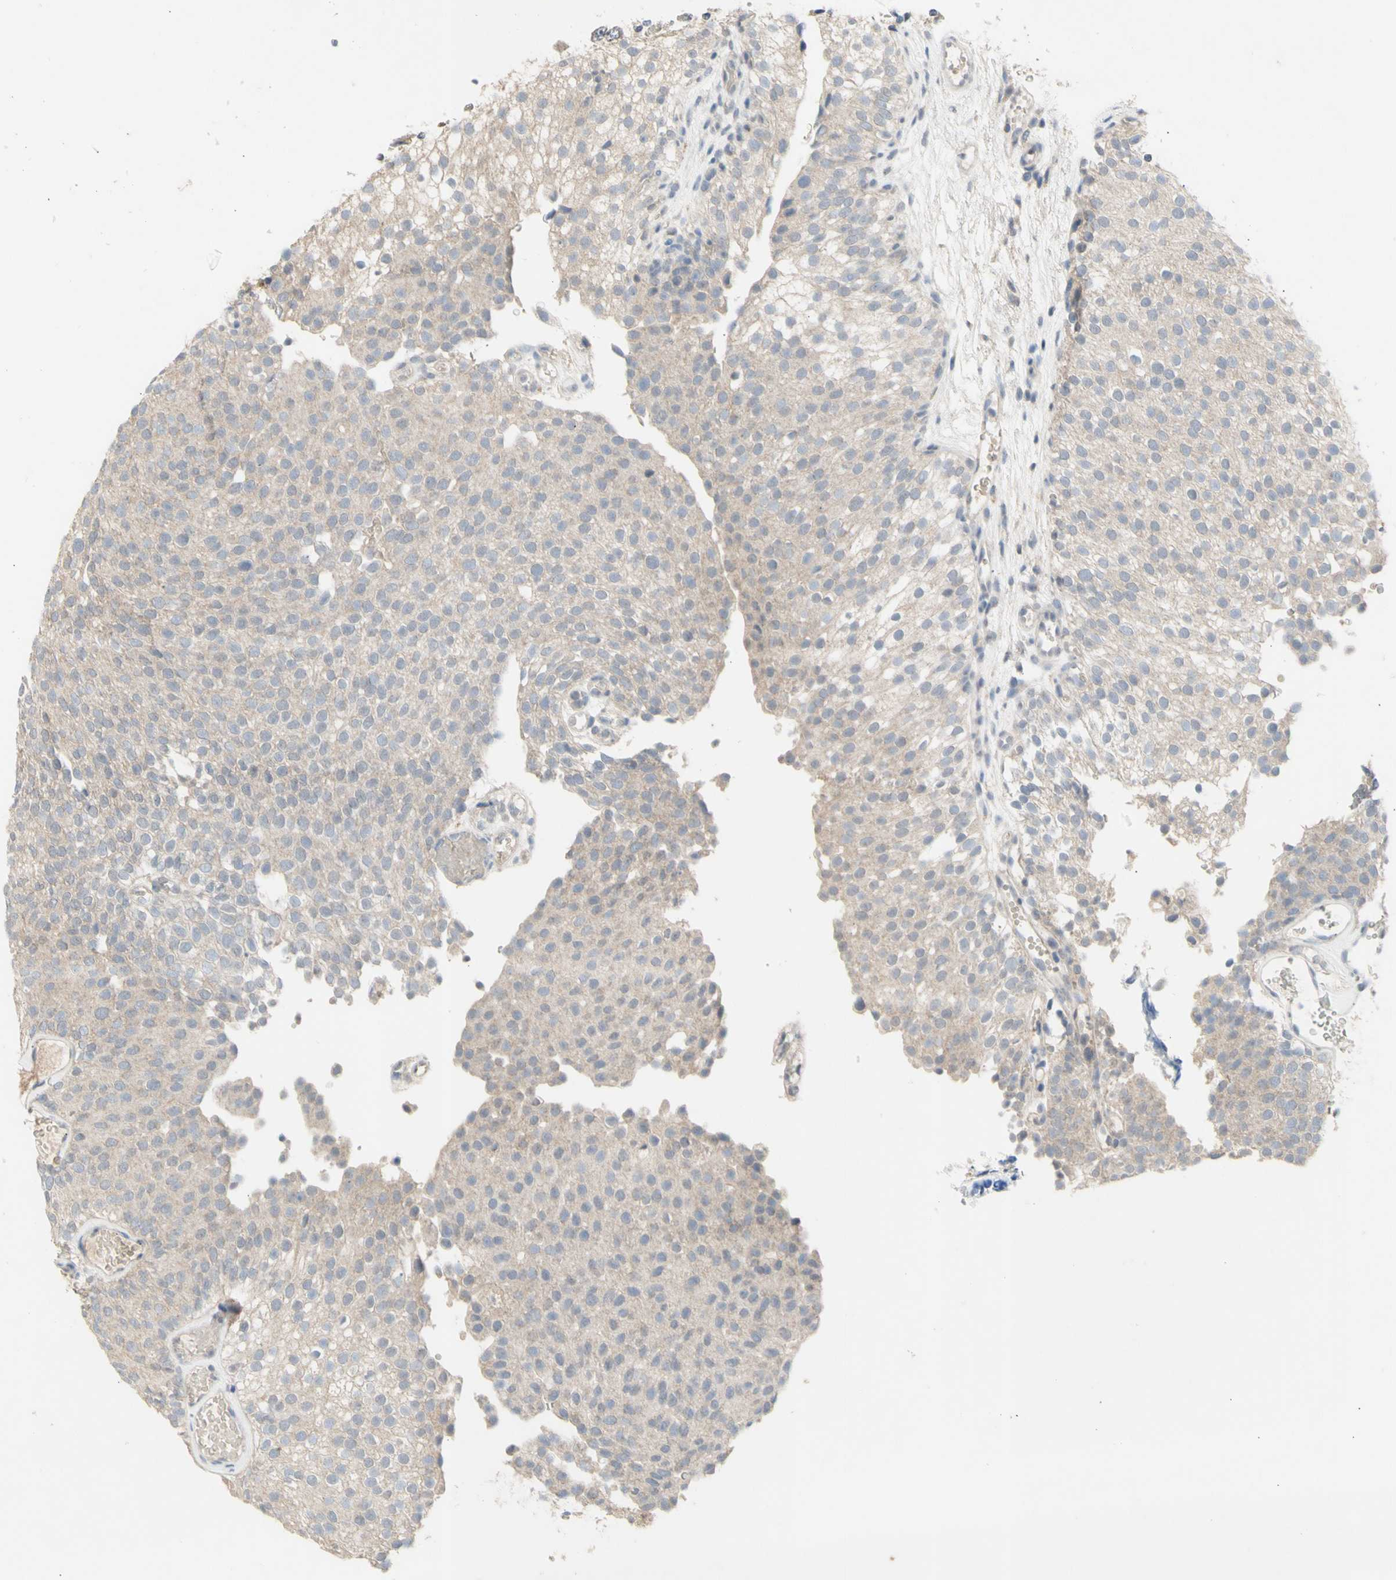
{"staining": {"intensity": "weak", "quantity": "25%-75%", "location": "cytoplasmic/membranous"}, "tissue": "urothelial cancer", "cell_type": "Tumor cells", "image_type": "cancer", "snomed": [{"axis": "morphology", "description": "Urothelial carcinoma, Low grade"}, {"axis": "topography", "description": "Urinary bladder"}], "caption": "This image shows low-grade urothelial carcinoma stained with immunohistochemistry (IHC) to label a protein in brown. The cytoplasmic/membranous of tumor cells show weak positivity for the protein. Nuclei are counter-stained blue.", "gene": "NLRP1", "patient": {"sex": "male", "age": 78}}